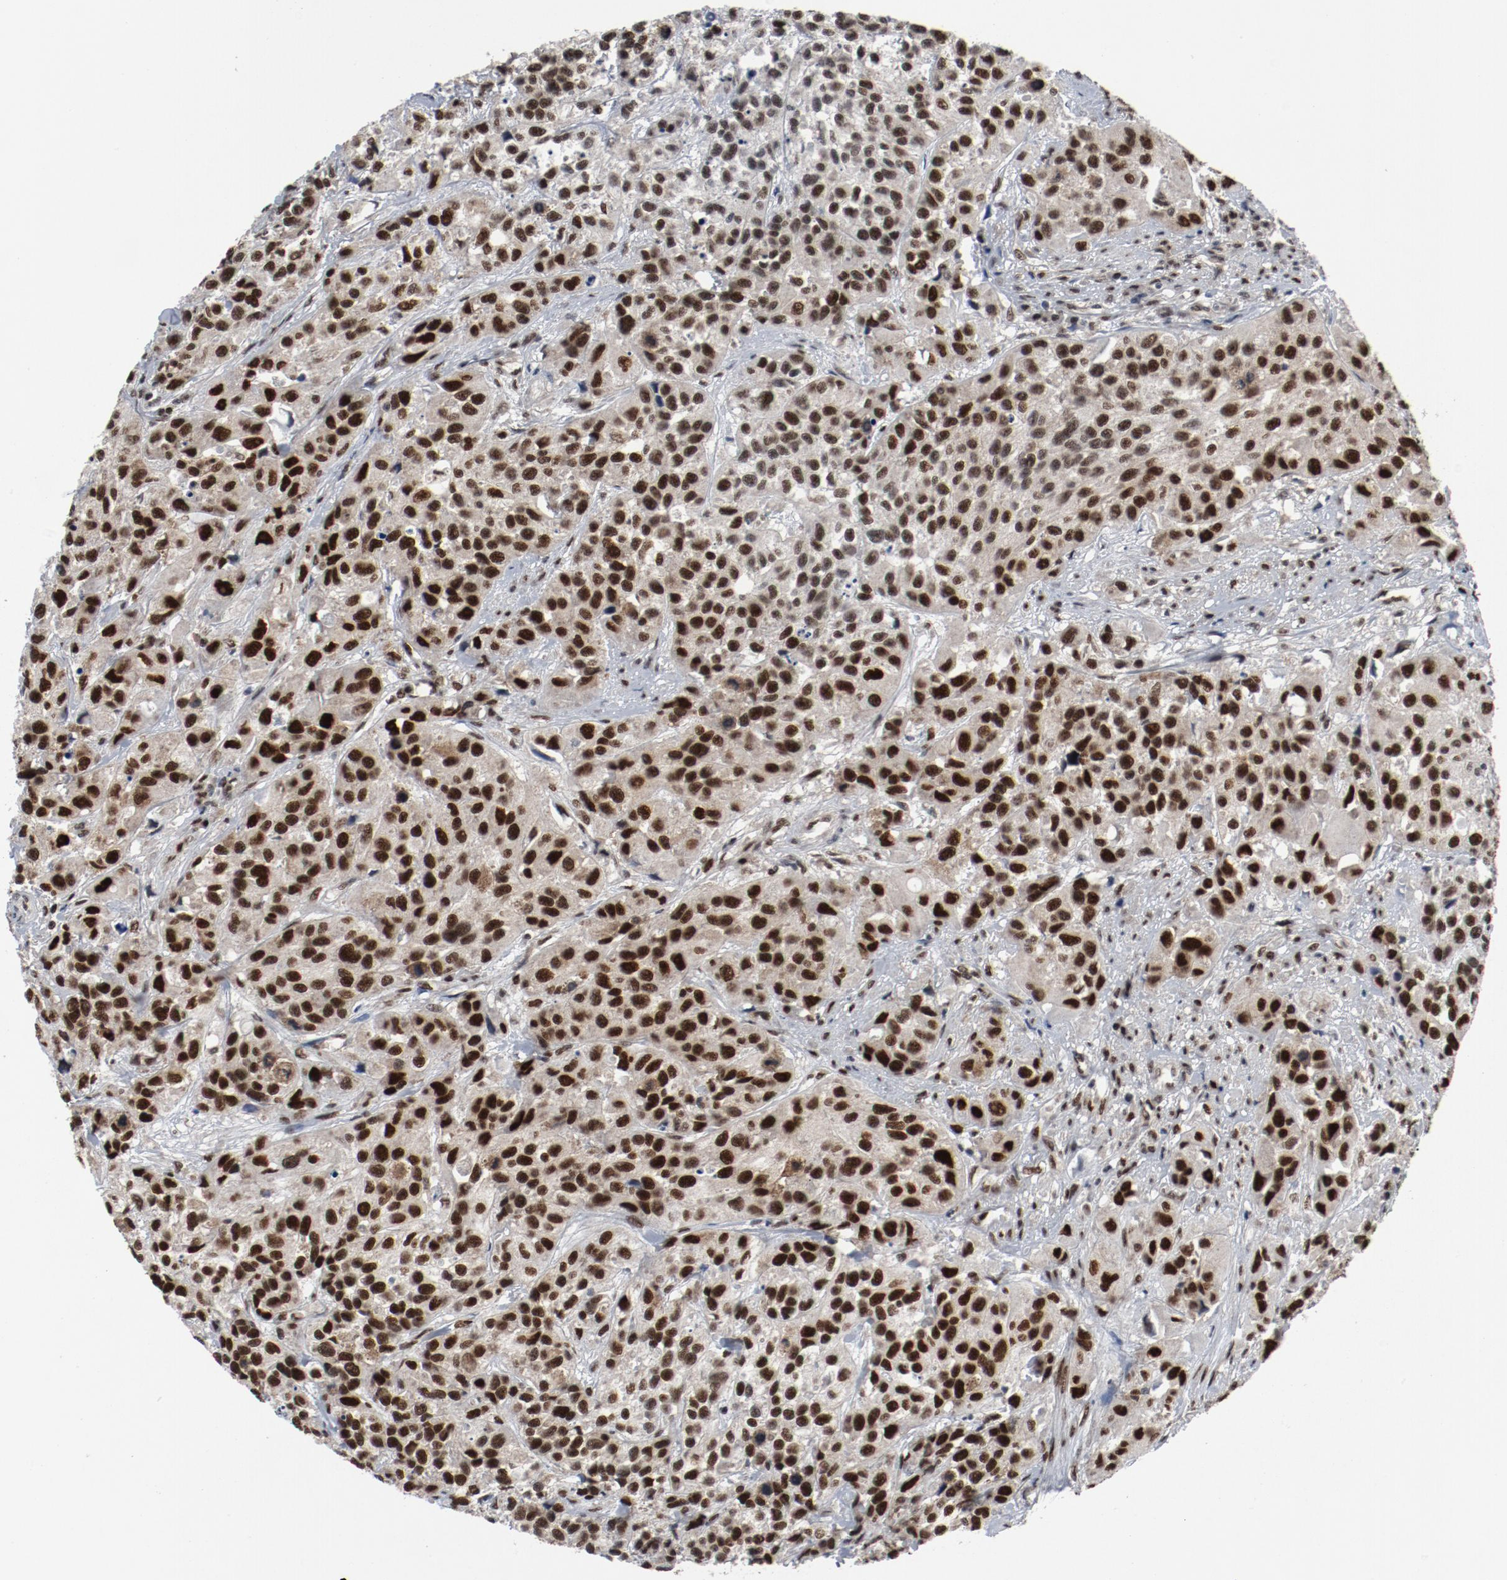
{"staining": {"intensity": "strong", "quantity": ">75%", "location": "nuclear"}, "tissue": "urothelial cancer", "cell_type": "Tumor cells", "image_type": "cancer", "snomed": [{"axis": "morphology", "description": "Urothelial carcinoma, High grade"}, {"axis": "topography", "description": "Urinary bladder"}], "caption": "High-magnification brightfield microscopy of high-grade urothelial carcinoma stained with DAB (brown) and counterstained with hematoxylin (blue). tumor cells exhibit strong nuclear staining is present in about>75% of cells.", "gene": "JMJD6", "patient": {"sex": "female", "age": 81}}